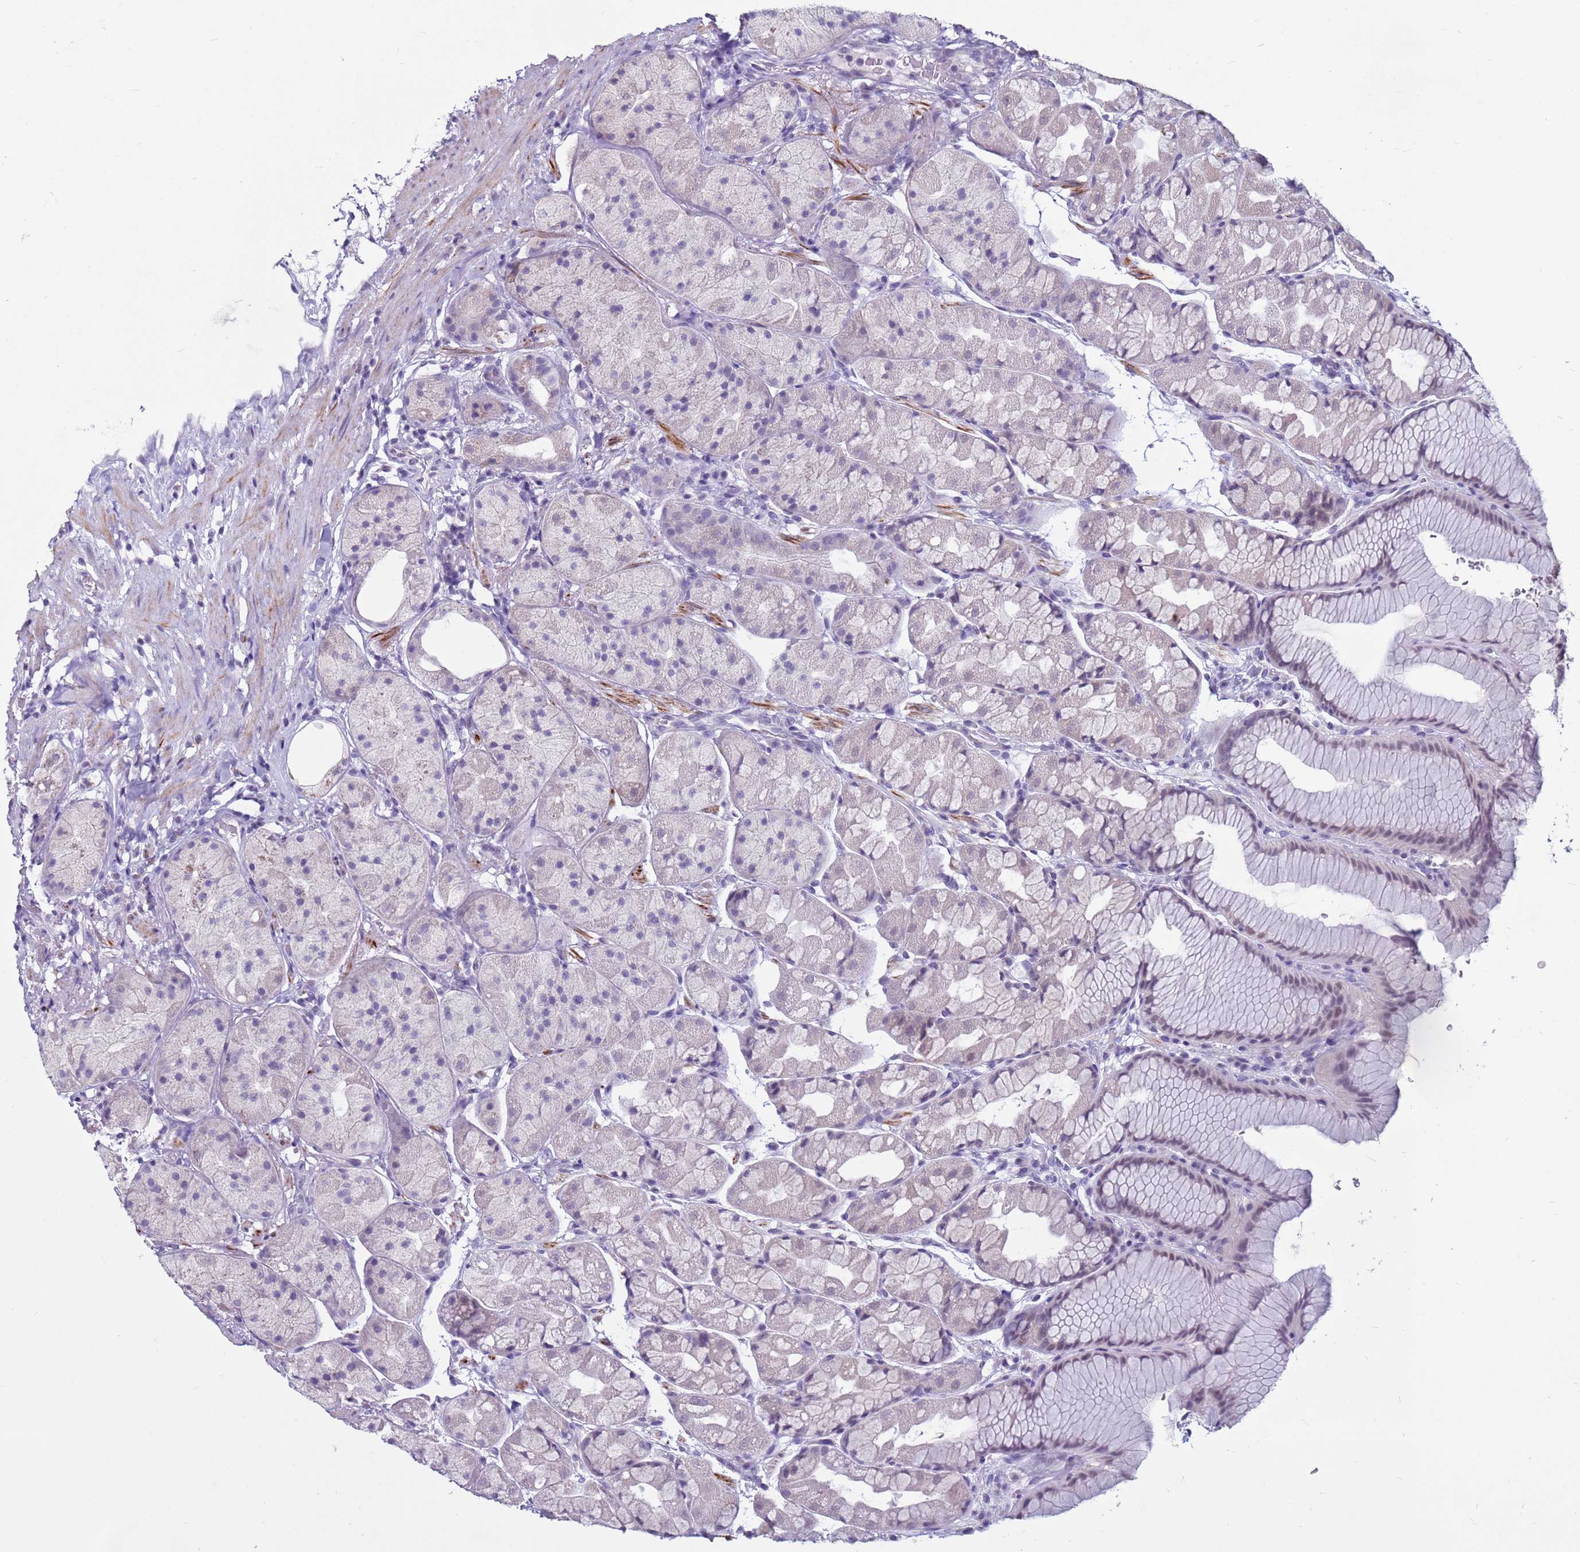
{"staining": {"intensity": "weak", "quantity": "<25%", "location": "nuclear"}, "tissue": "stomach", "cell_type": "Glandular cells", "image_type": "normal", "snomed": [{"axis": "morphology", "description": "Normal tissue, NOS"}, {"axis": "topography", "description": "Stomach"}], "caption": "The photomicrograph shows no significant expression in glandular cells of stomach.", "gene": "CDK2AP2", "patient": {"sex": "male", "age": 57}}